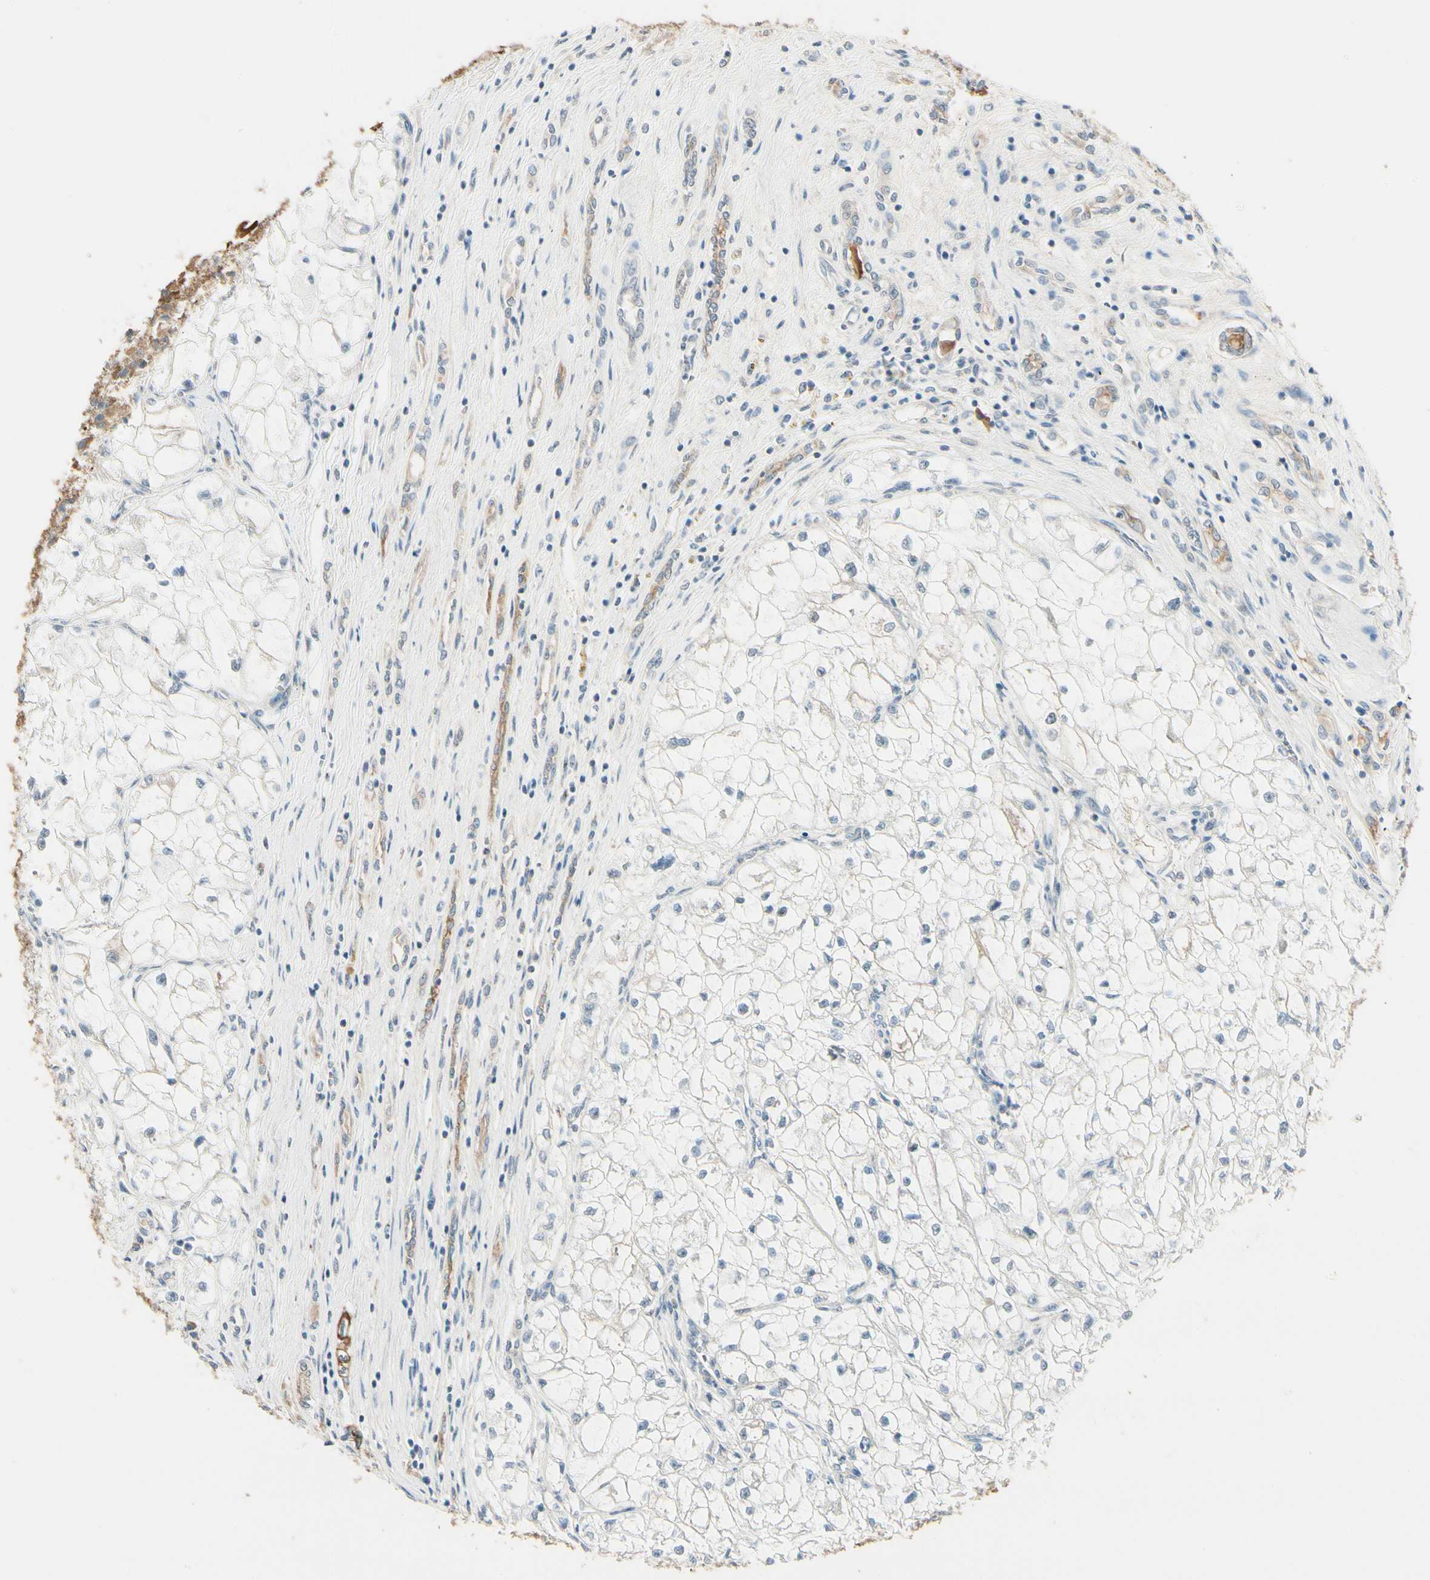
{"staining": {"intensity": "negative", "quantity": "none", "location": "none"}, "tissue": "renal cancer", "cell_type": "Tumor cells", "image_type": "cancer", "snomed": [{"axis": "morphology", "description": "Adenocarcinoma, NOS"}, {"axis": "topography", "description": "Kidney"}], "caption": "DAB immunohistochemical staining of human renal cancer reveals no significant positivity in tumor cells.", "gene": "DUSP12", "patient": {"sex": "female", "age": 70}}